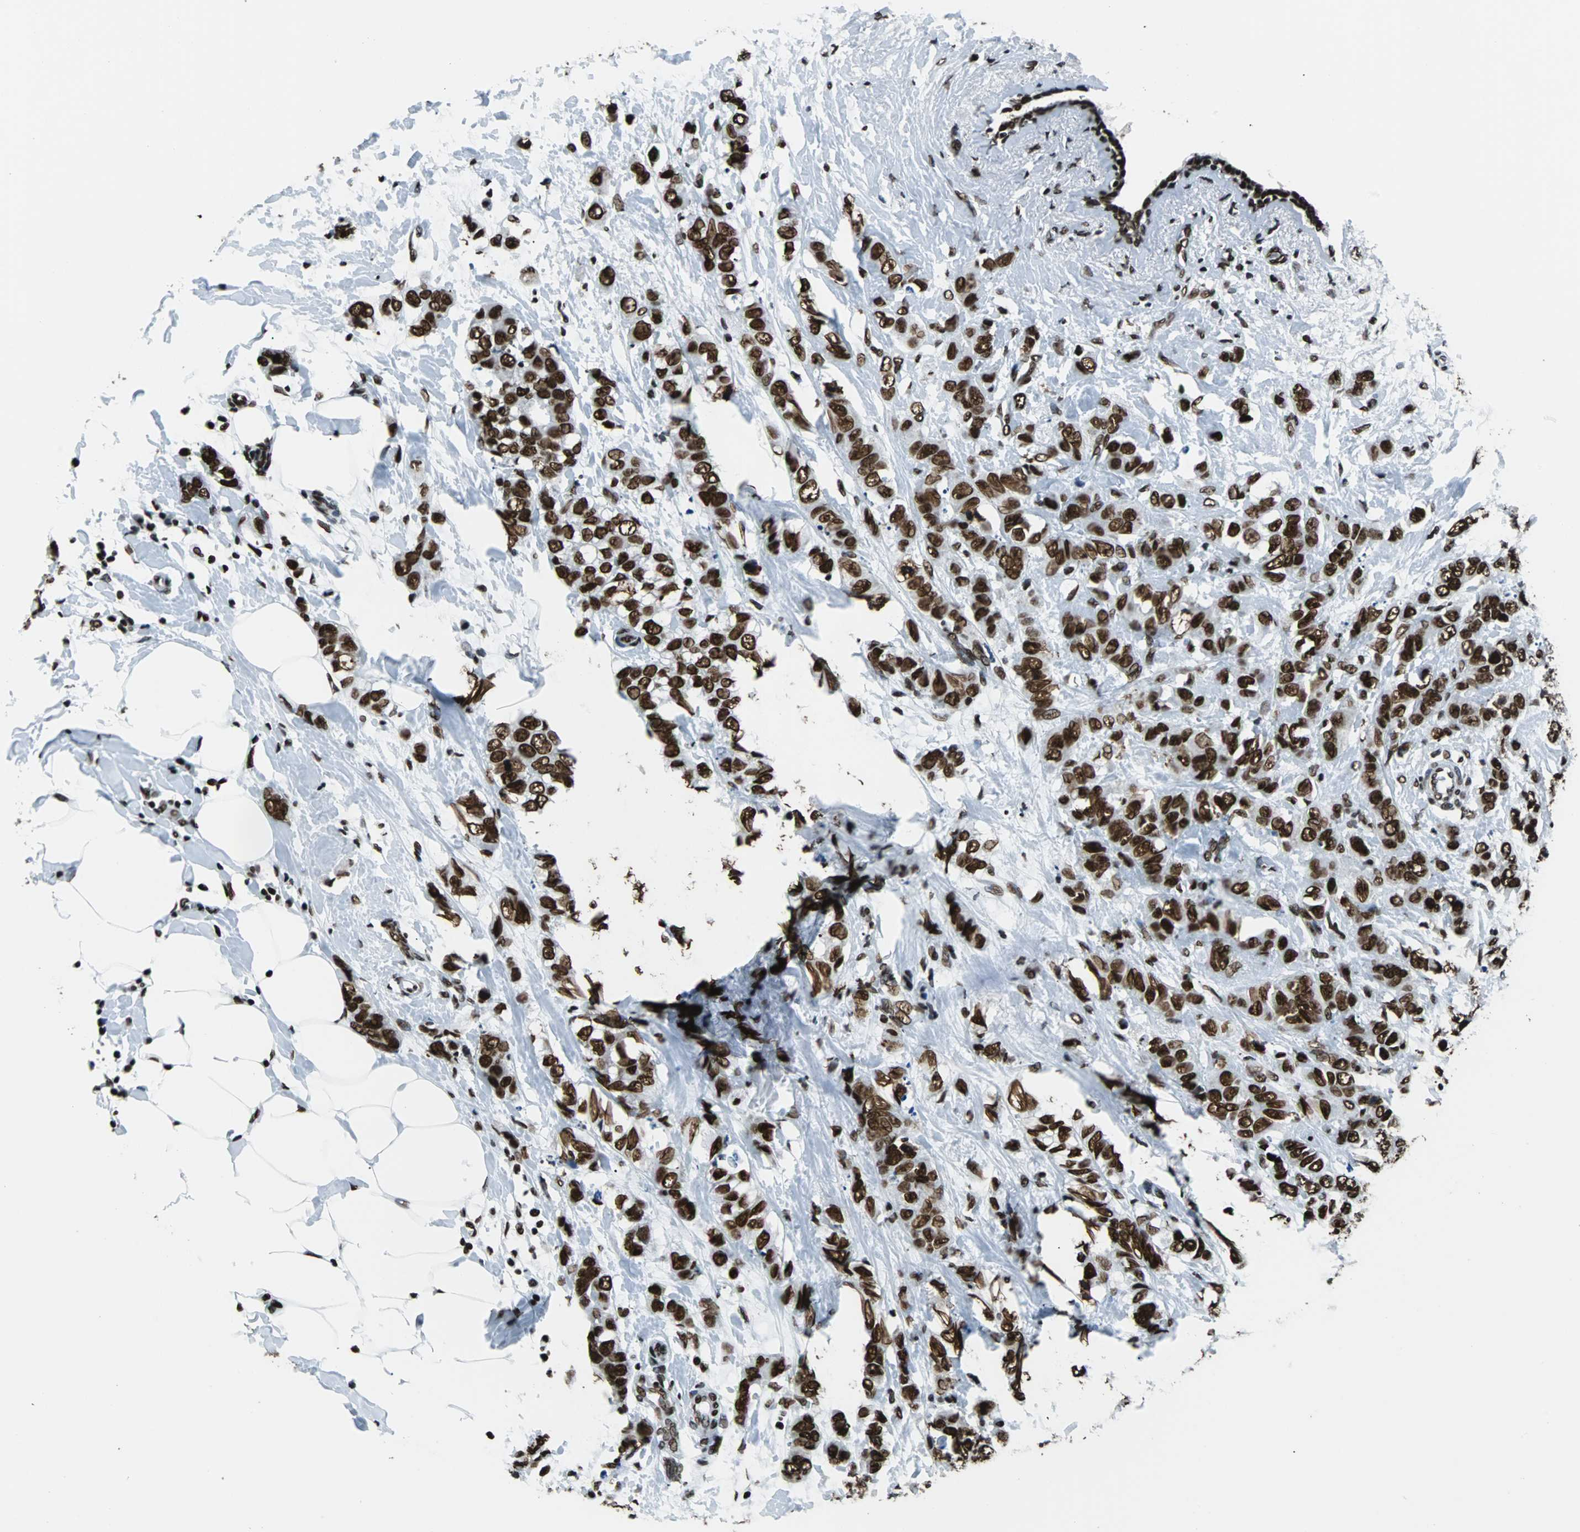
{"staining": {"intensity": "strong", "quantity": ">75%", "location": "nuclear"}, "tissue": "breast cancer", "cell_type": "Tumor cells", "image_type": "cancer", "snomed": [{"axis": "morphology", "description": "Normal tissue, NOS"}, {"axis": "morphology", "description": "Duct carcinoma"}, {"axis": "topography", "description": "Breast"}], "caption": "Protein staining demonstrates strong nuclear positivity in about >75% of tumor cells in breast invasive ductal carcinoma.", "gene": "FUBP1", "patient": {"sex": "female", "age": 50}}